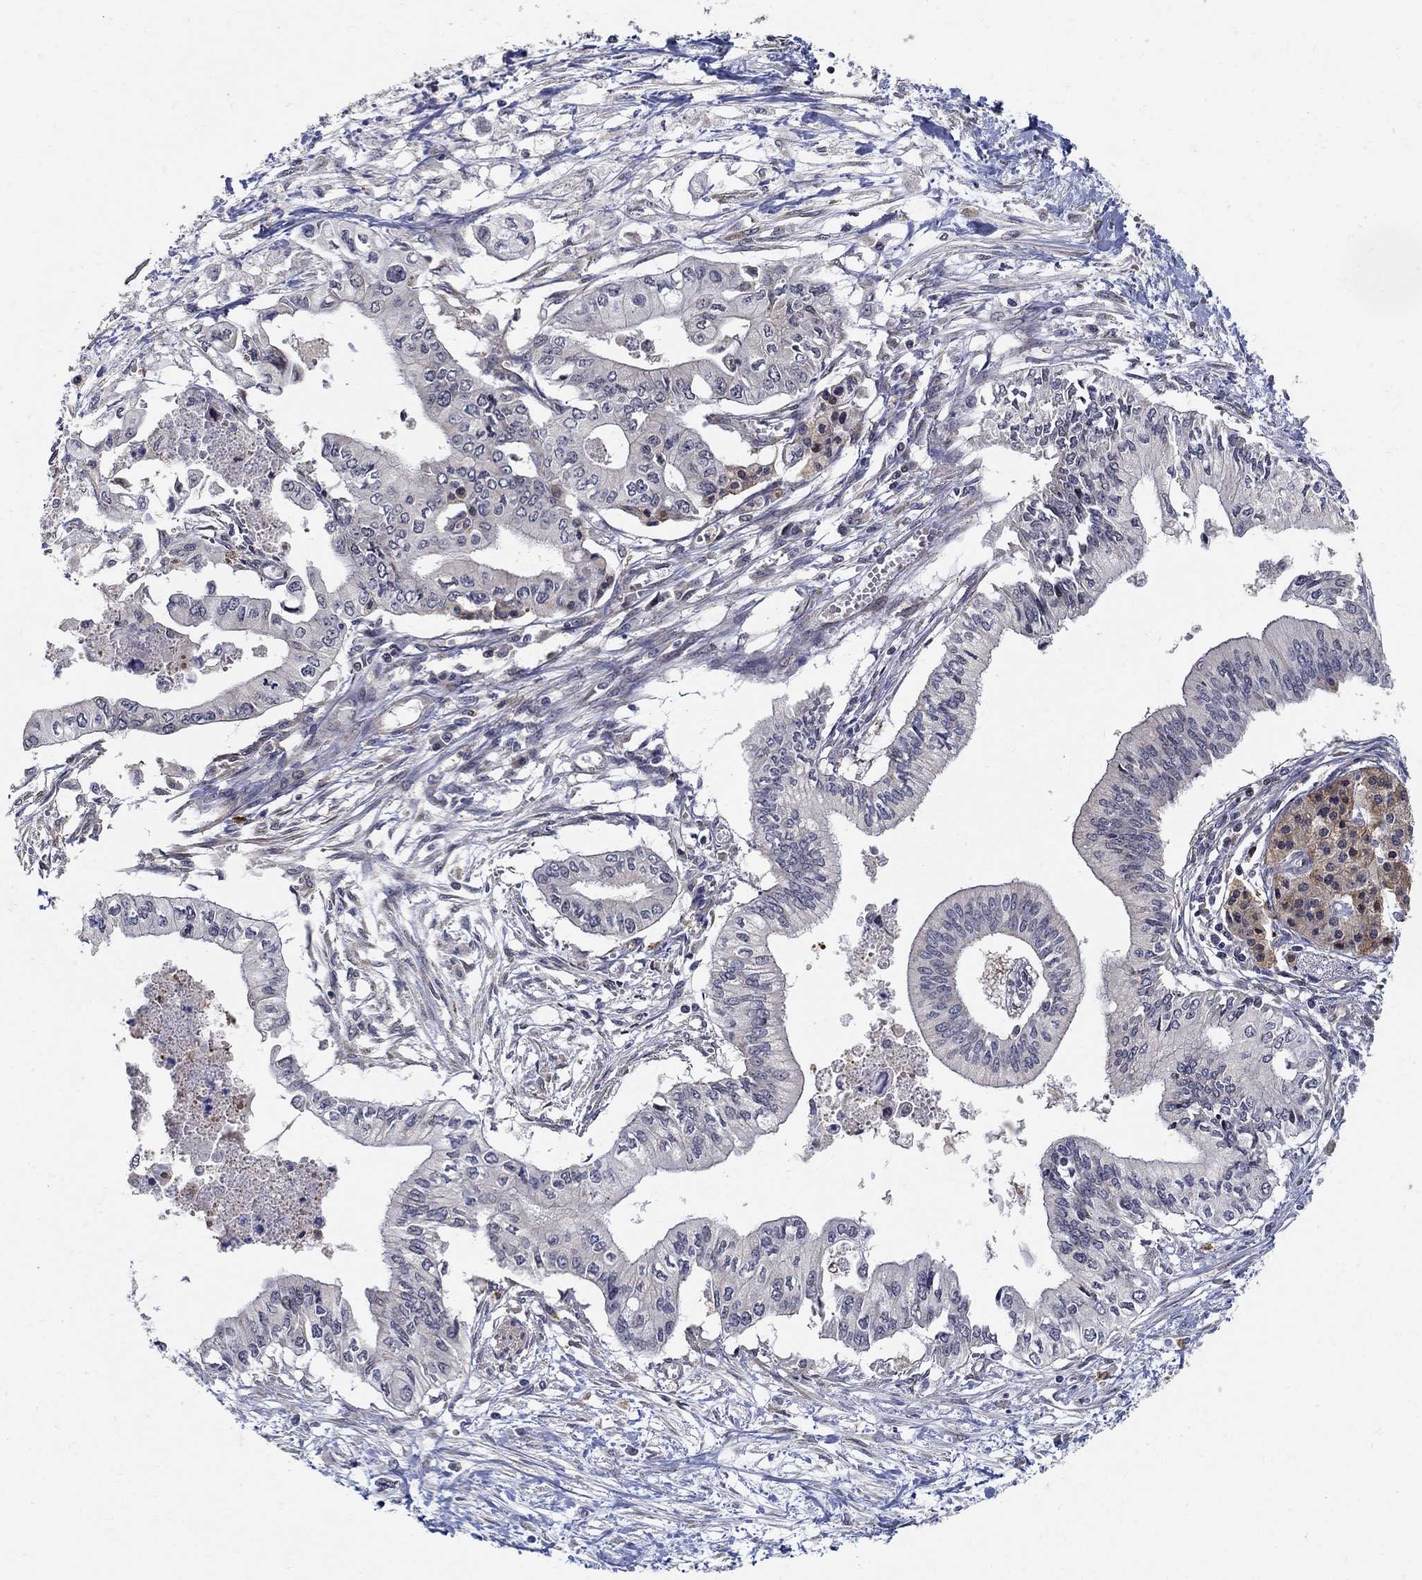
{"staining": {"intensity": "strong", "quantity": "<25%", "location": "nuclear"}, "tissue": "pancreatic cancer", "cell_type": "Tumor cells", "image_type": "cancer", "snomed": [{"axis": "morphology", "description": "Adenocarcinoma, NOS"}, {"axis": "topography", "description": "Pancreas"}], "caption": "The immunohistochemical stain highlights strong nuclear positivity in tumor cells of pancreatic cancer tissue.", "gene": "ZNF594", "patient": {"sex": "female", "age": 61}}